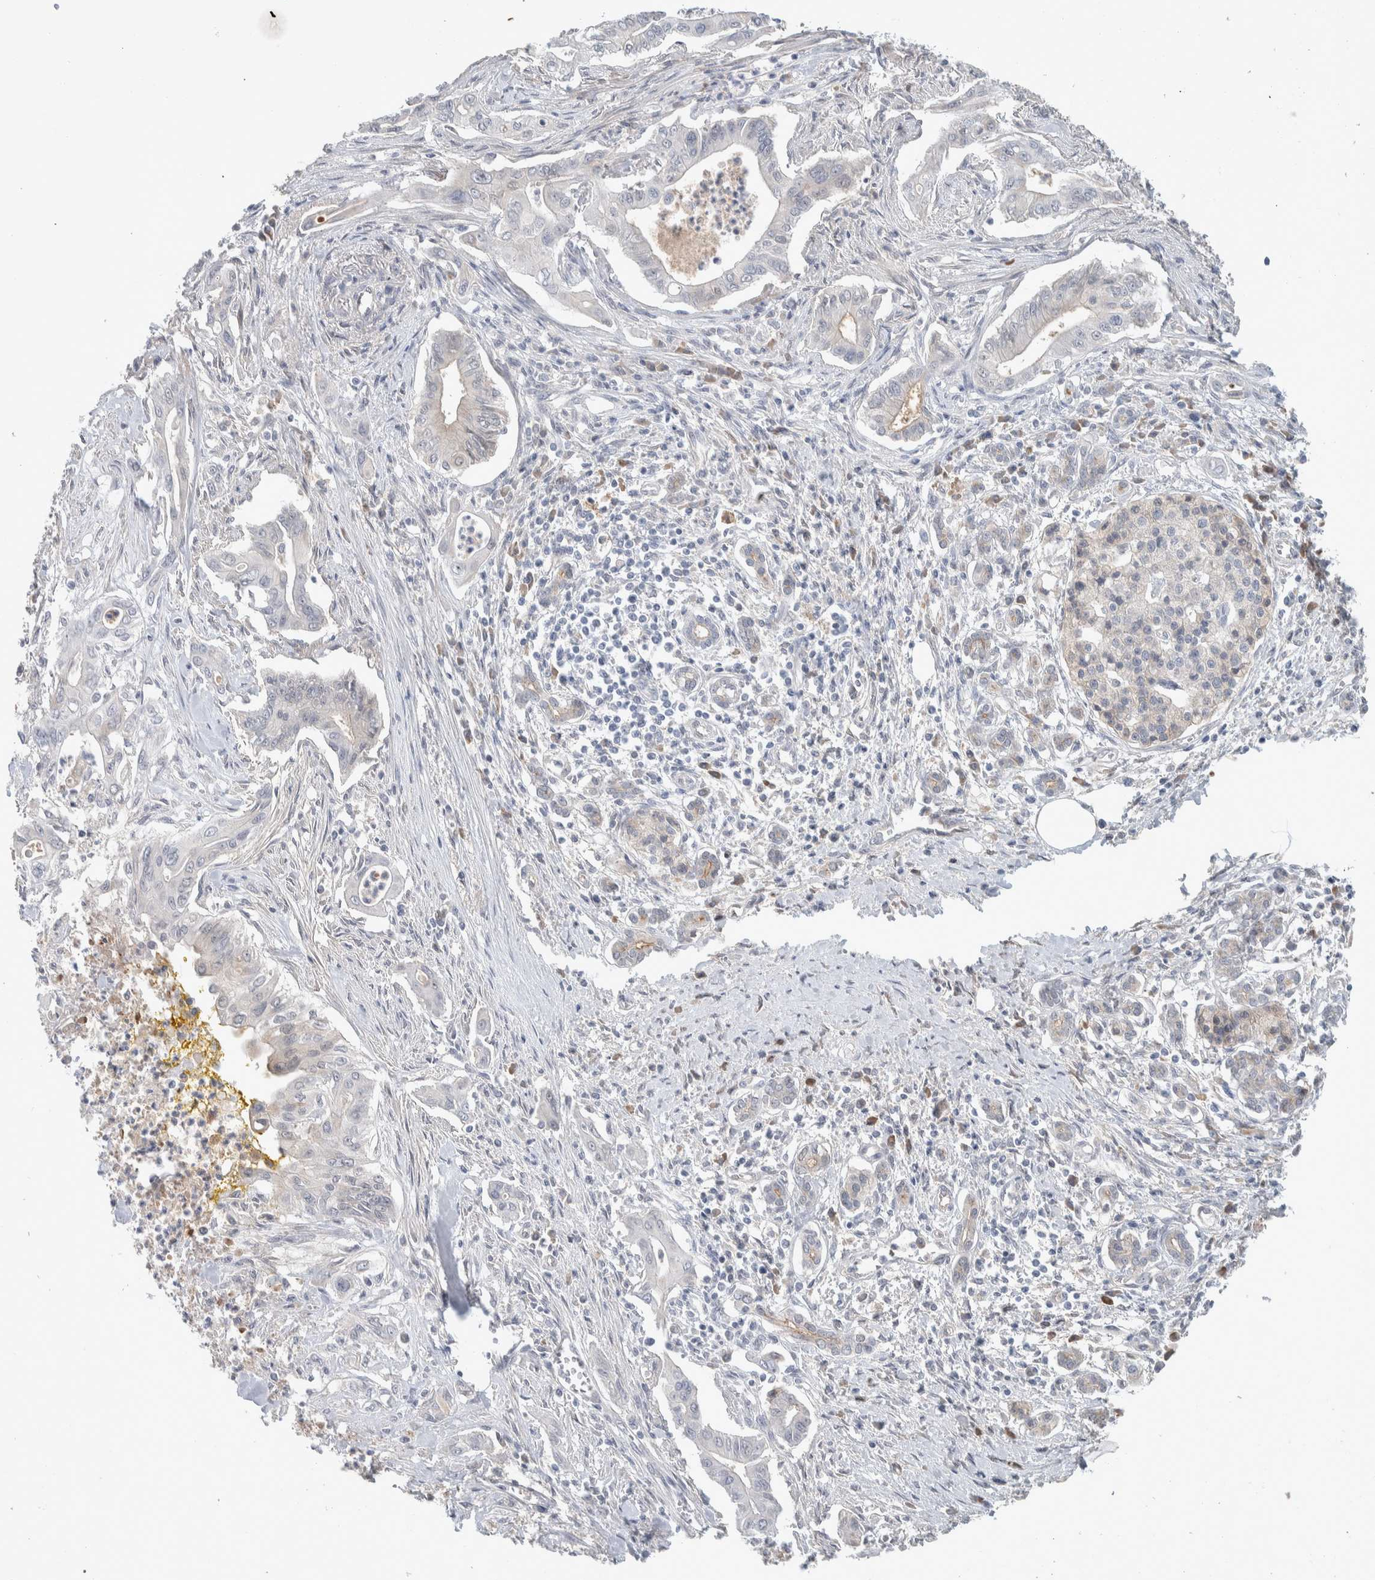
{"staining": {"intensity": "negative", "quantity": "none", "location": "none"}, "tissue": "pancreatic cancer", "cell_type": "Tumor cells", "image_type": "cancer", "snomed": [{"axis": "morphology", "description": "Adenocarcinoma, NOS"}, {"axis": "topography", "description": "Pancreas"}], "caption": "Immunohistochemistry (IHC) of pancreatic cancer reveals no expression in tumor cells.", "gene": "DEPTOR", "patient": {"sex": "male", "age": 58}}